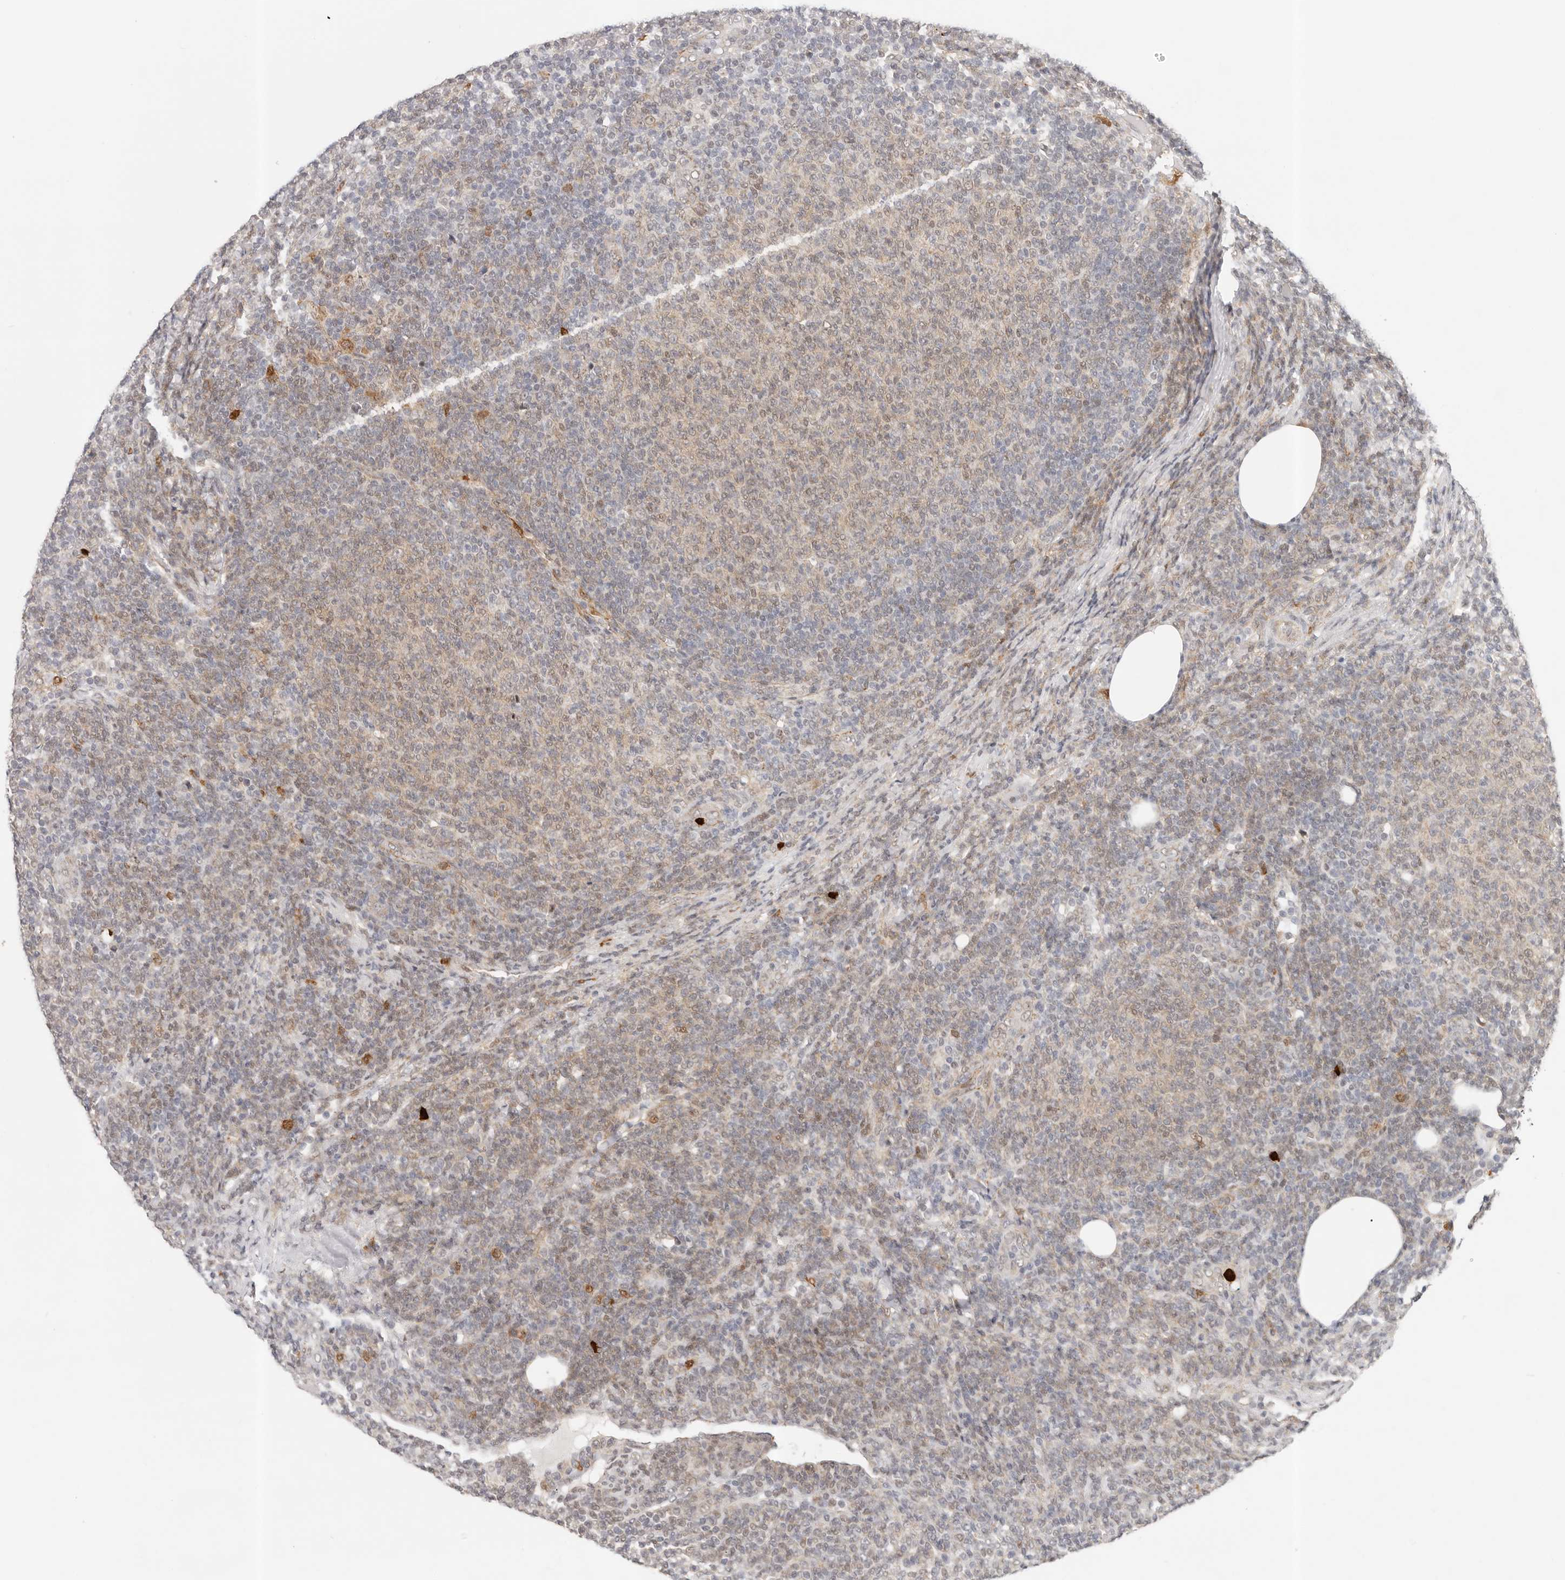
{"staining": {"intensity": "weak", "quantity": "25%-75%", "location": "cytoplasmic/membranous,nuclear"}, "tissue": "lymphoma", "cell_type": "Tumor cells", "image_type": "cancer", "snomed": [{"axis": "morphology", "description": "Malignant lymphoma, non-Hodgkin's type, Low grade"}, {"axis": "topography", "description": "Lymph node"}], "caption": "There is low levels of weak cytoplasmic/membranous and nuclear staining in tumor cells of lymphoma, as demonstrated by immunohistochemical staining (brown color).", "gene": "AFDN", "patient": {"sex": "male", "age": 66}}